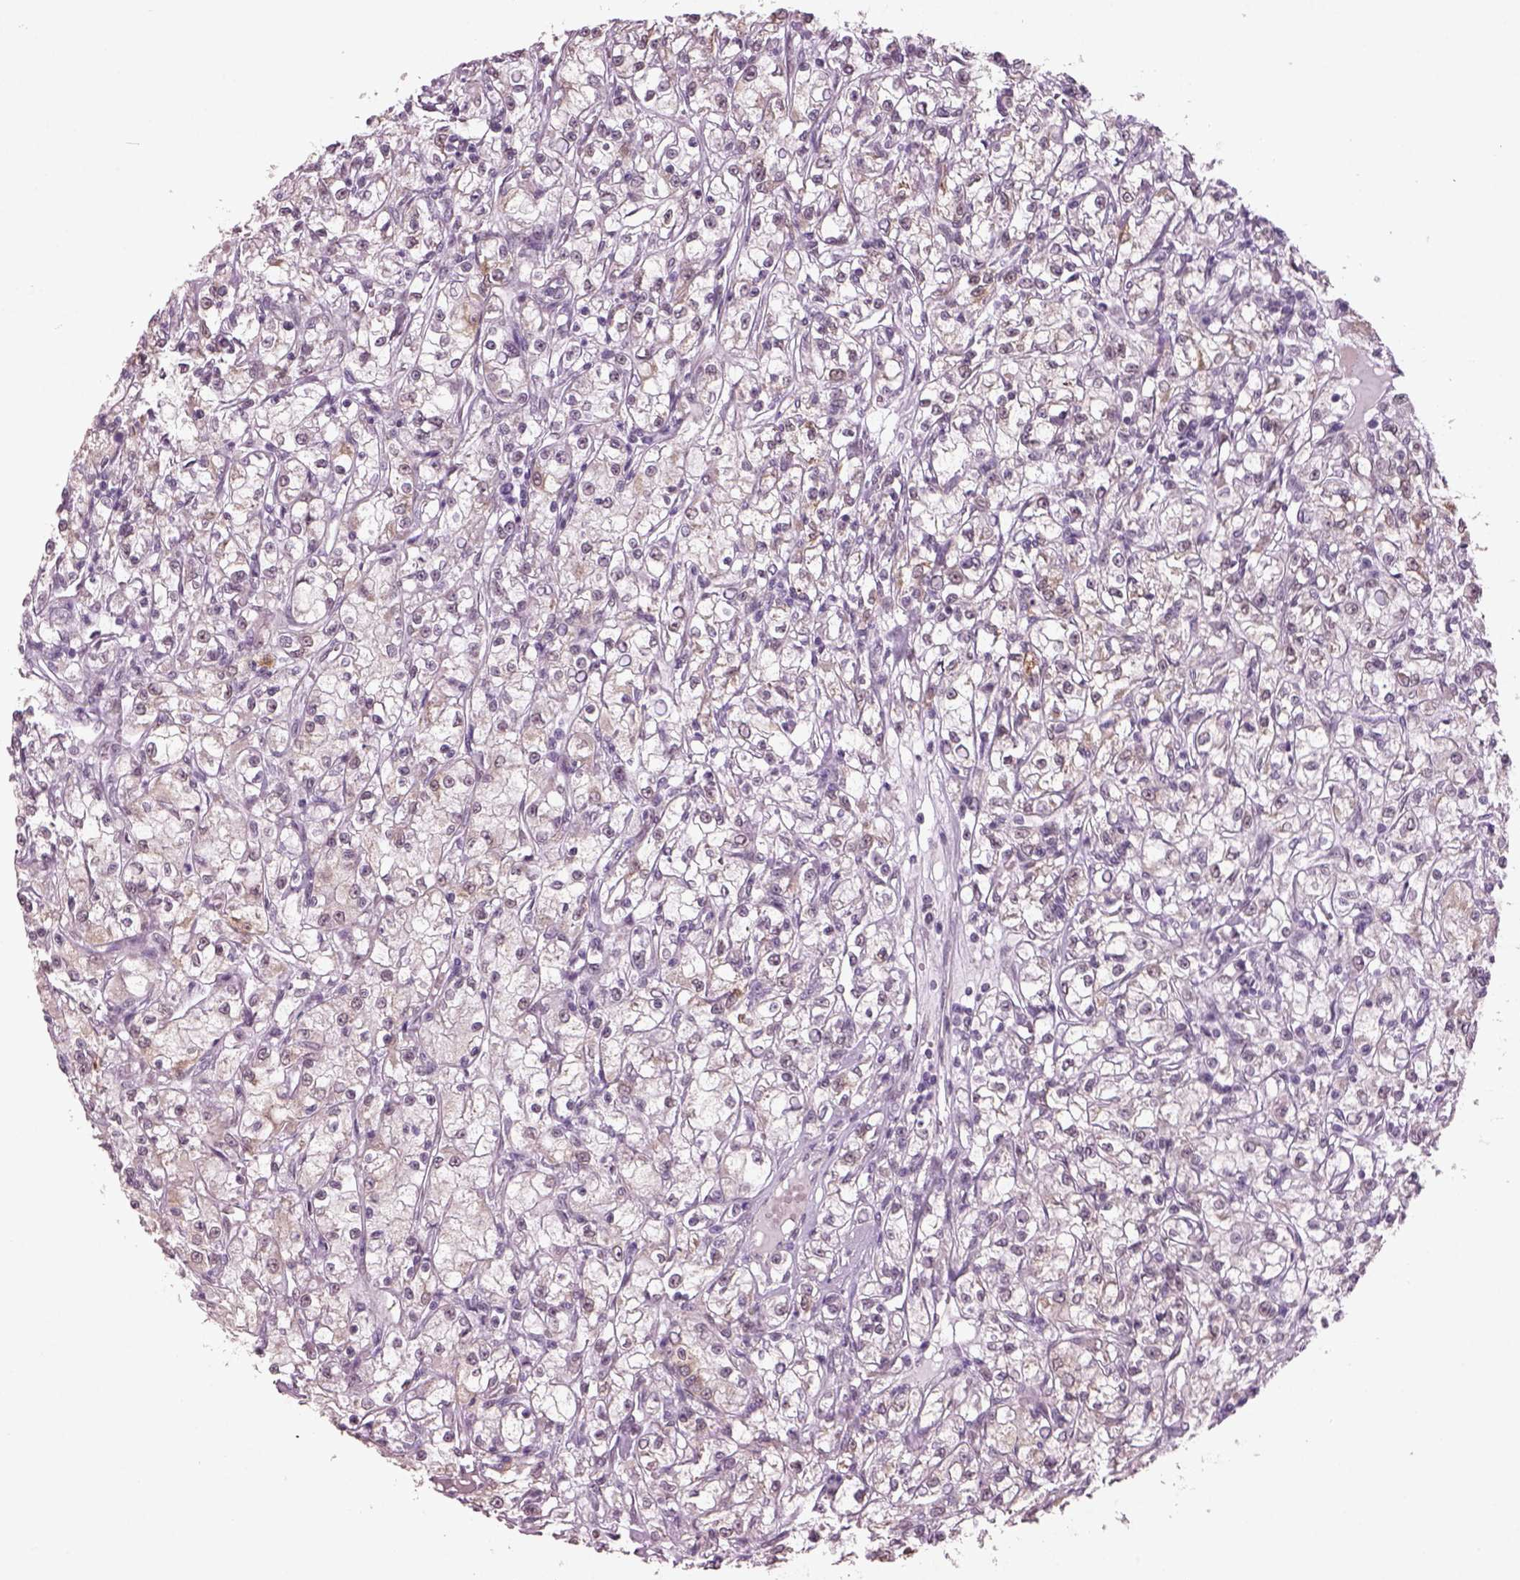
{"staining": {"intensity": "negative", "quantity": "none", "location": "none"}, "tissue": "renal cancer", "cell_type": "Tumor cells", "image_type": "cancer", "snomed": [{"axis": "morphology", "description": "Adenocarcinoma, NOS"}, {"axis": "topography", "description": "Kidney"}], "caption": "Tumor cells are negative for brown protein staining in adenocarcinoma (renal).", "gene": "NAT8", "patient": {"sex": "female", "age": 59}}